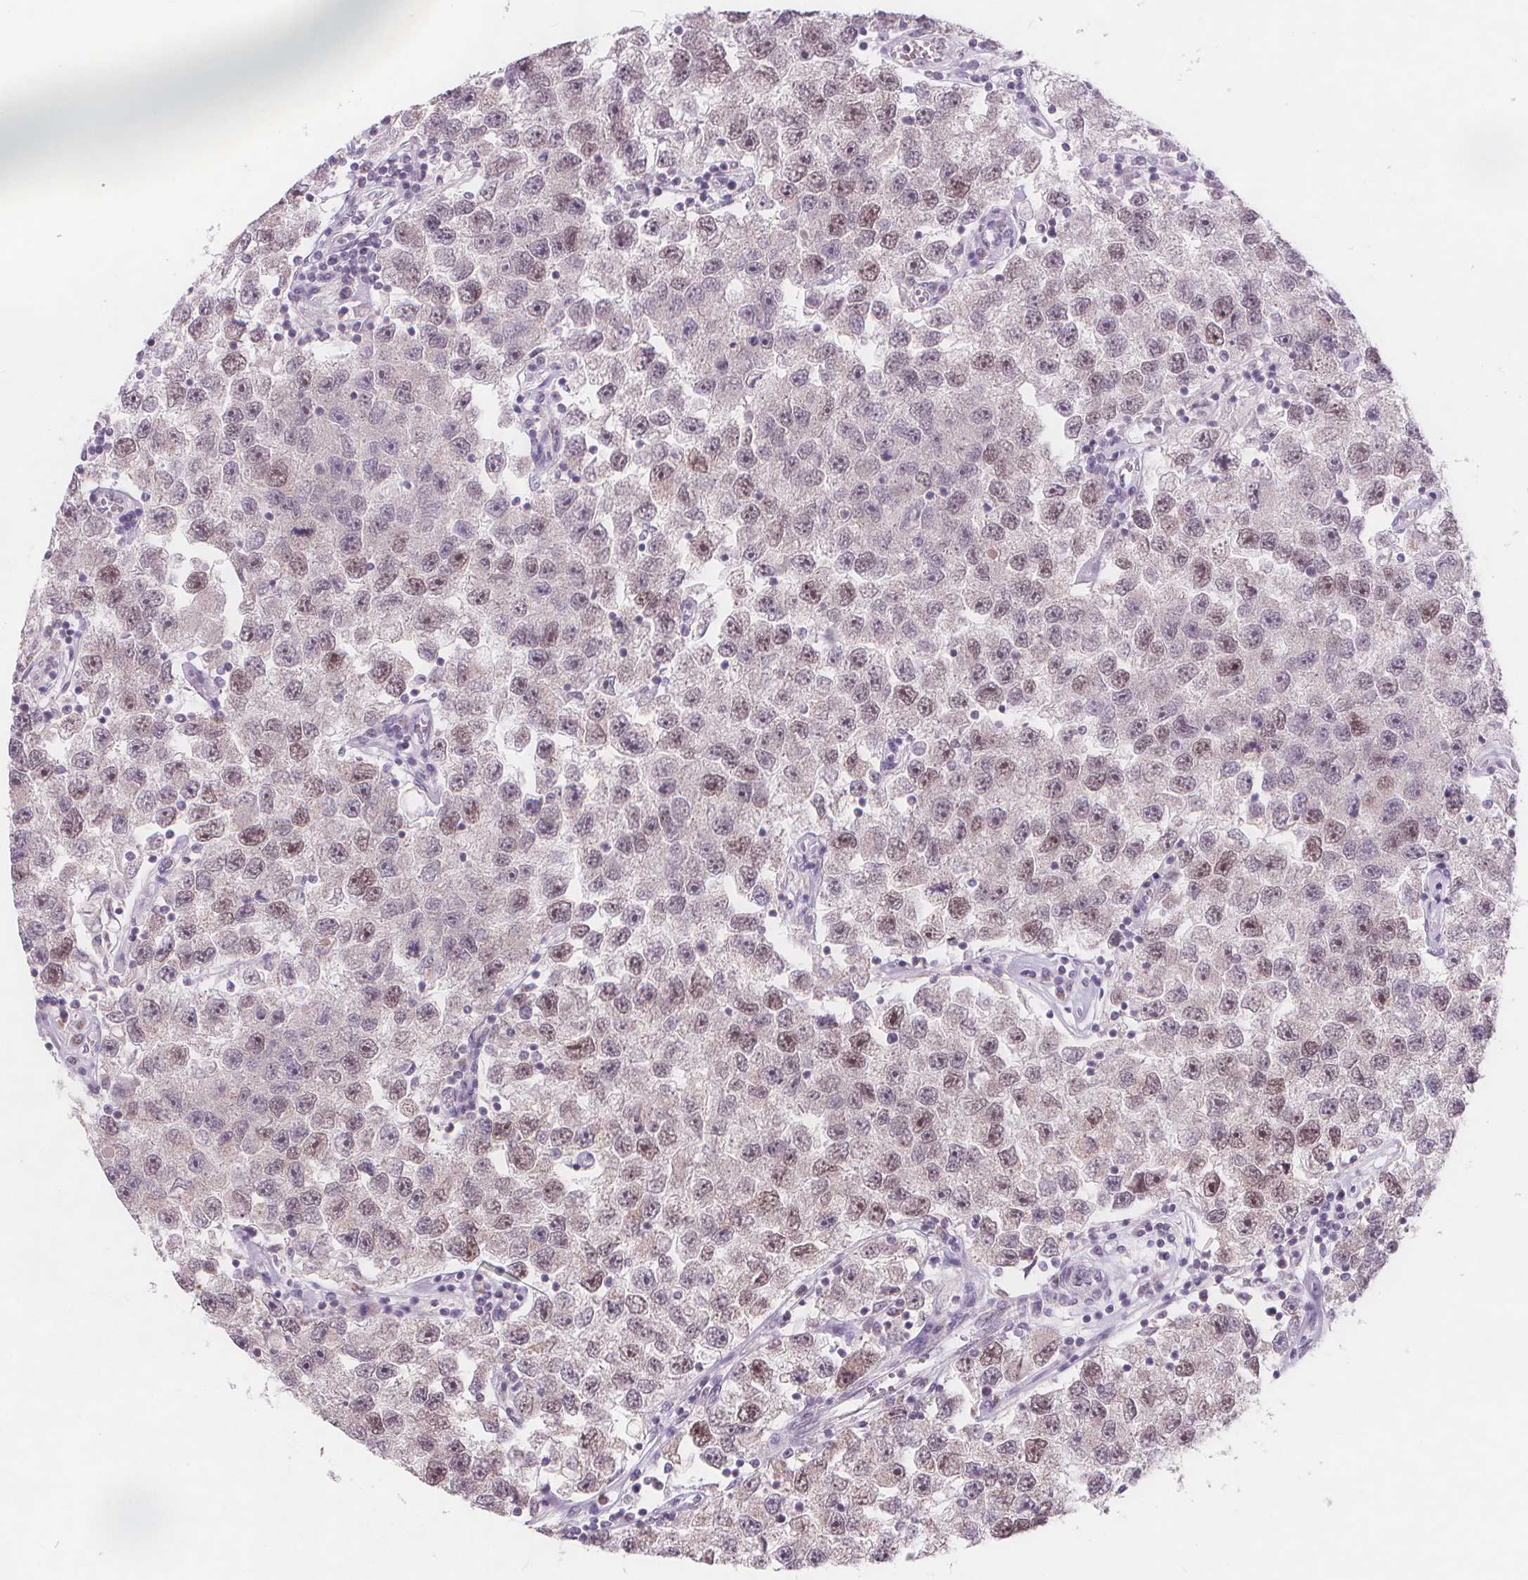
{"staining": {"intensity": "moderate", "quantity": "<25%", "location": "nuclear"}, "tissue": "testis cancer", "cell_type": "Tumor cells", "image_type": "cancer", "snomed": [{"axis": "morphology", "description": "Seminoma, NOS"}, {"axis": "topography", "description": "Testis"}], "caption": "Protein staining by IHC reveals moderate nuclear positivity in approximately <25% of tumor cells in seminoma (testis). Nuclei are stained in blue.", "gene": "TIPIN", "patient": {"sex": "male", "age": 26}}